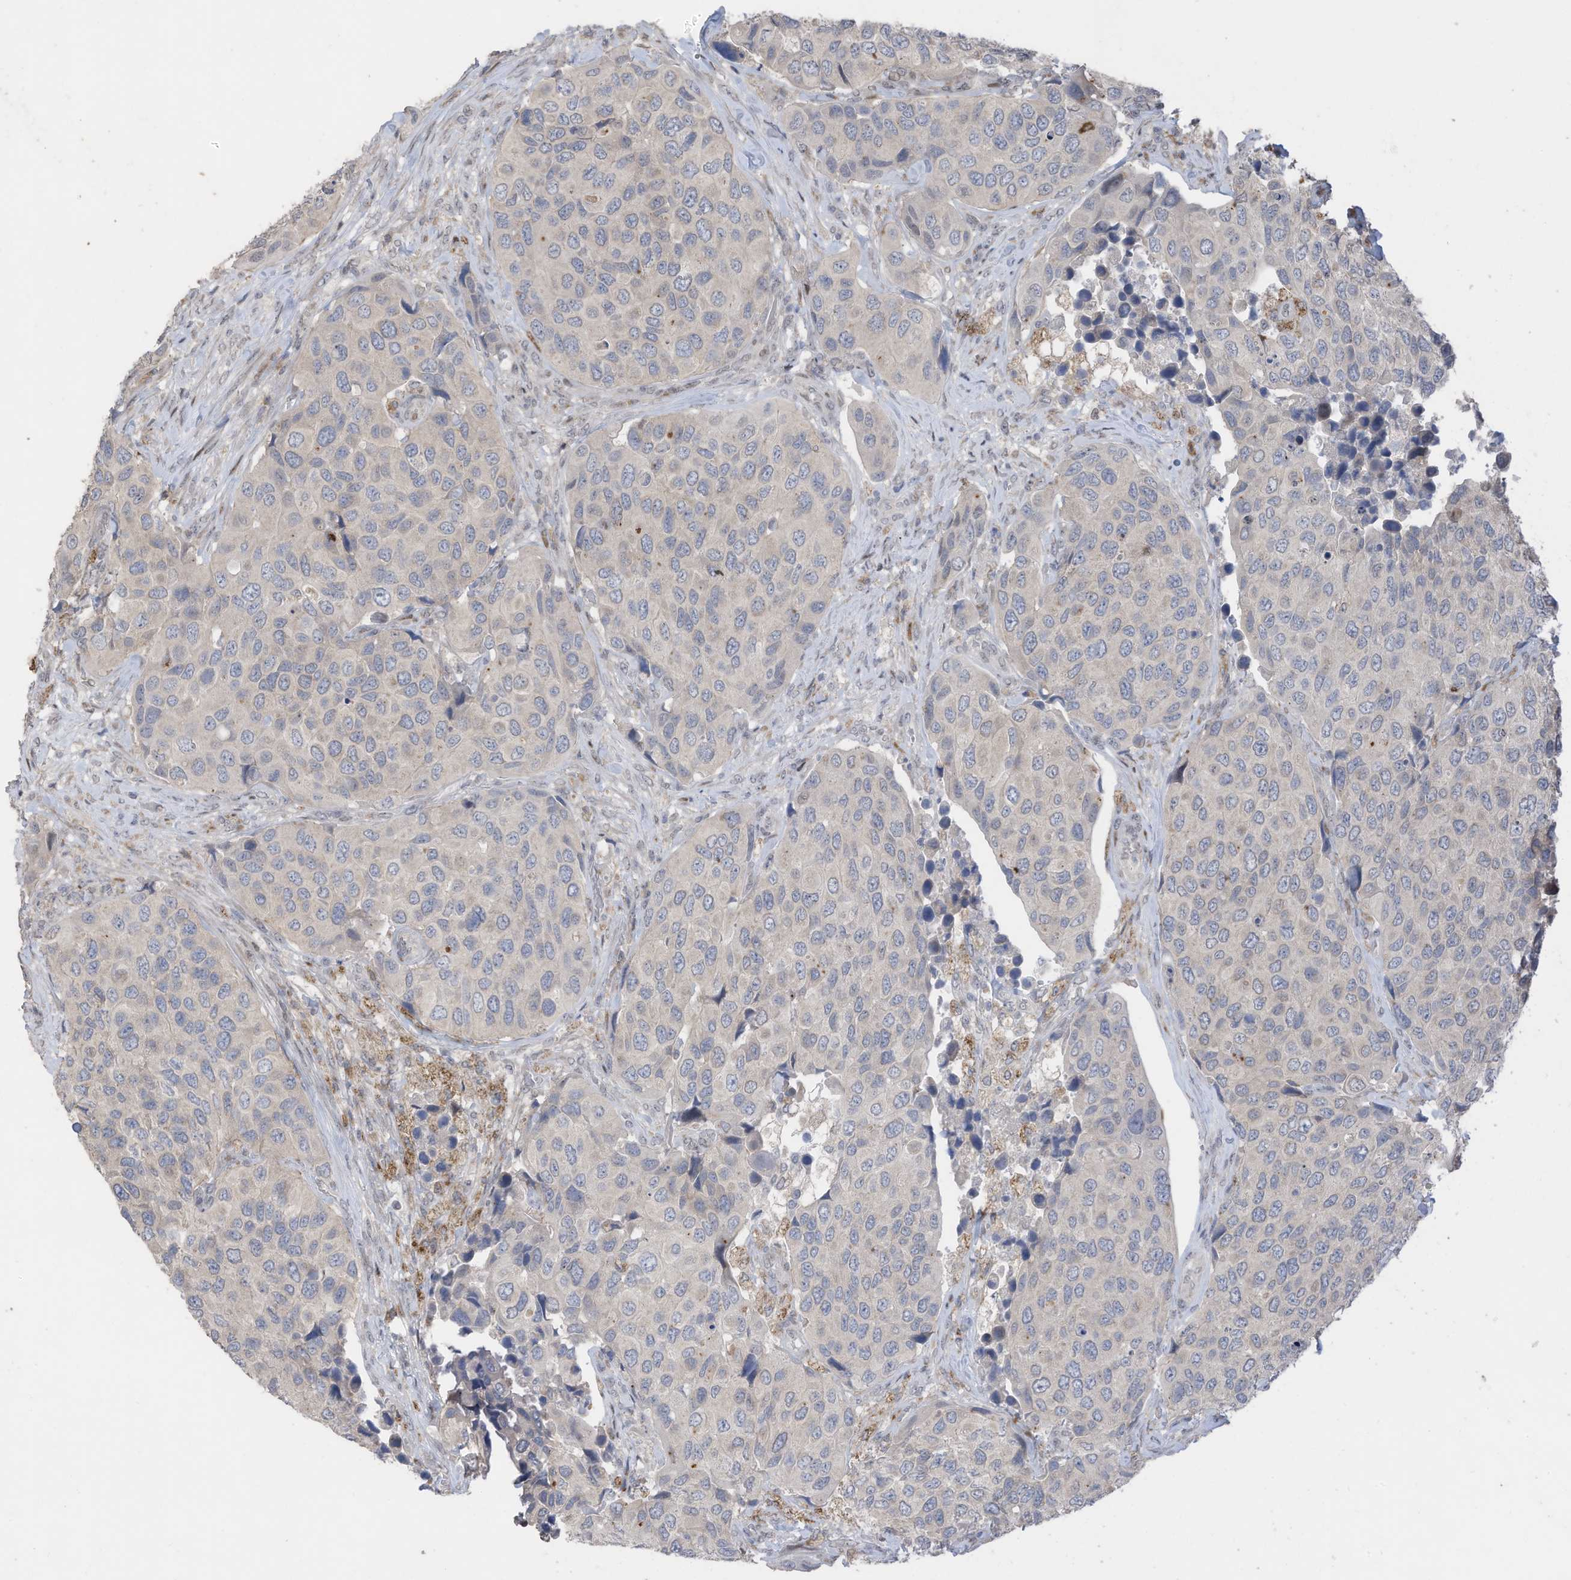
{"staining": {"intensity": "negative", "quantity": "none", "location": "none"}, "tissue": "urothelial cancer", "cell_type": "Tumor cells", "image_type": "cancer", "snomed": [{"axis": "morphology", "description": "Urothelial carcinoma, High grade"}, {"axis": "topography", "description": "Urinary bladder"}], "caption": "Tumor cells show no significant protein expression in urothelial cancer.", "gene": "RABL3", "patient": {"sex": "male", "age": 74}}